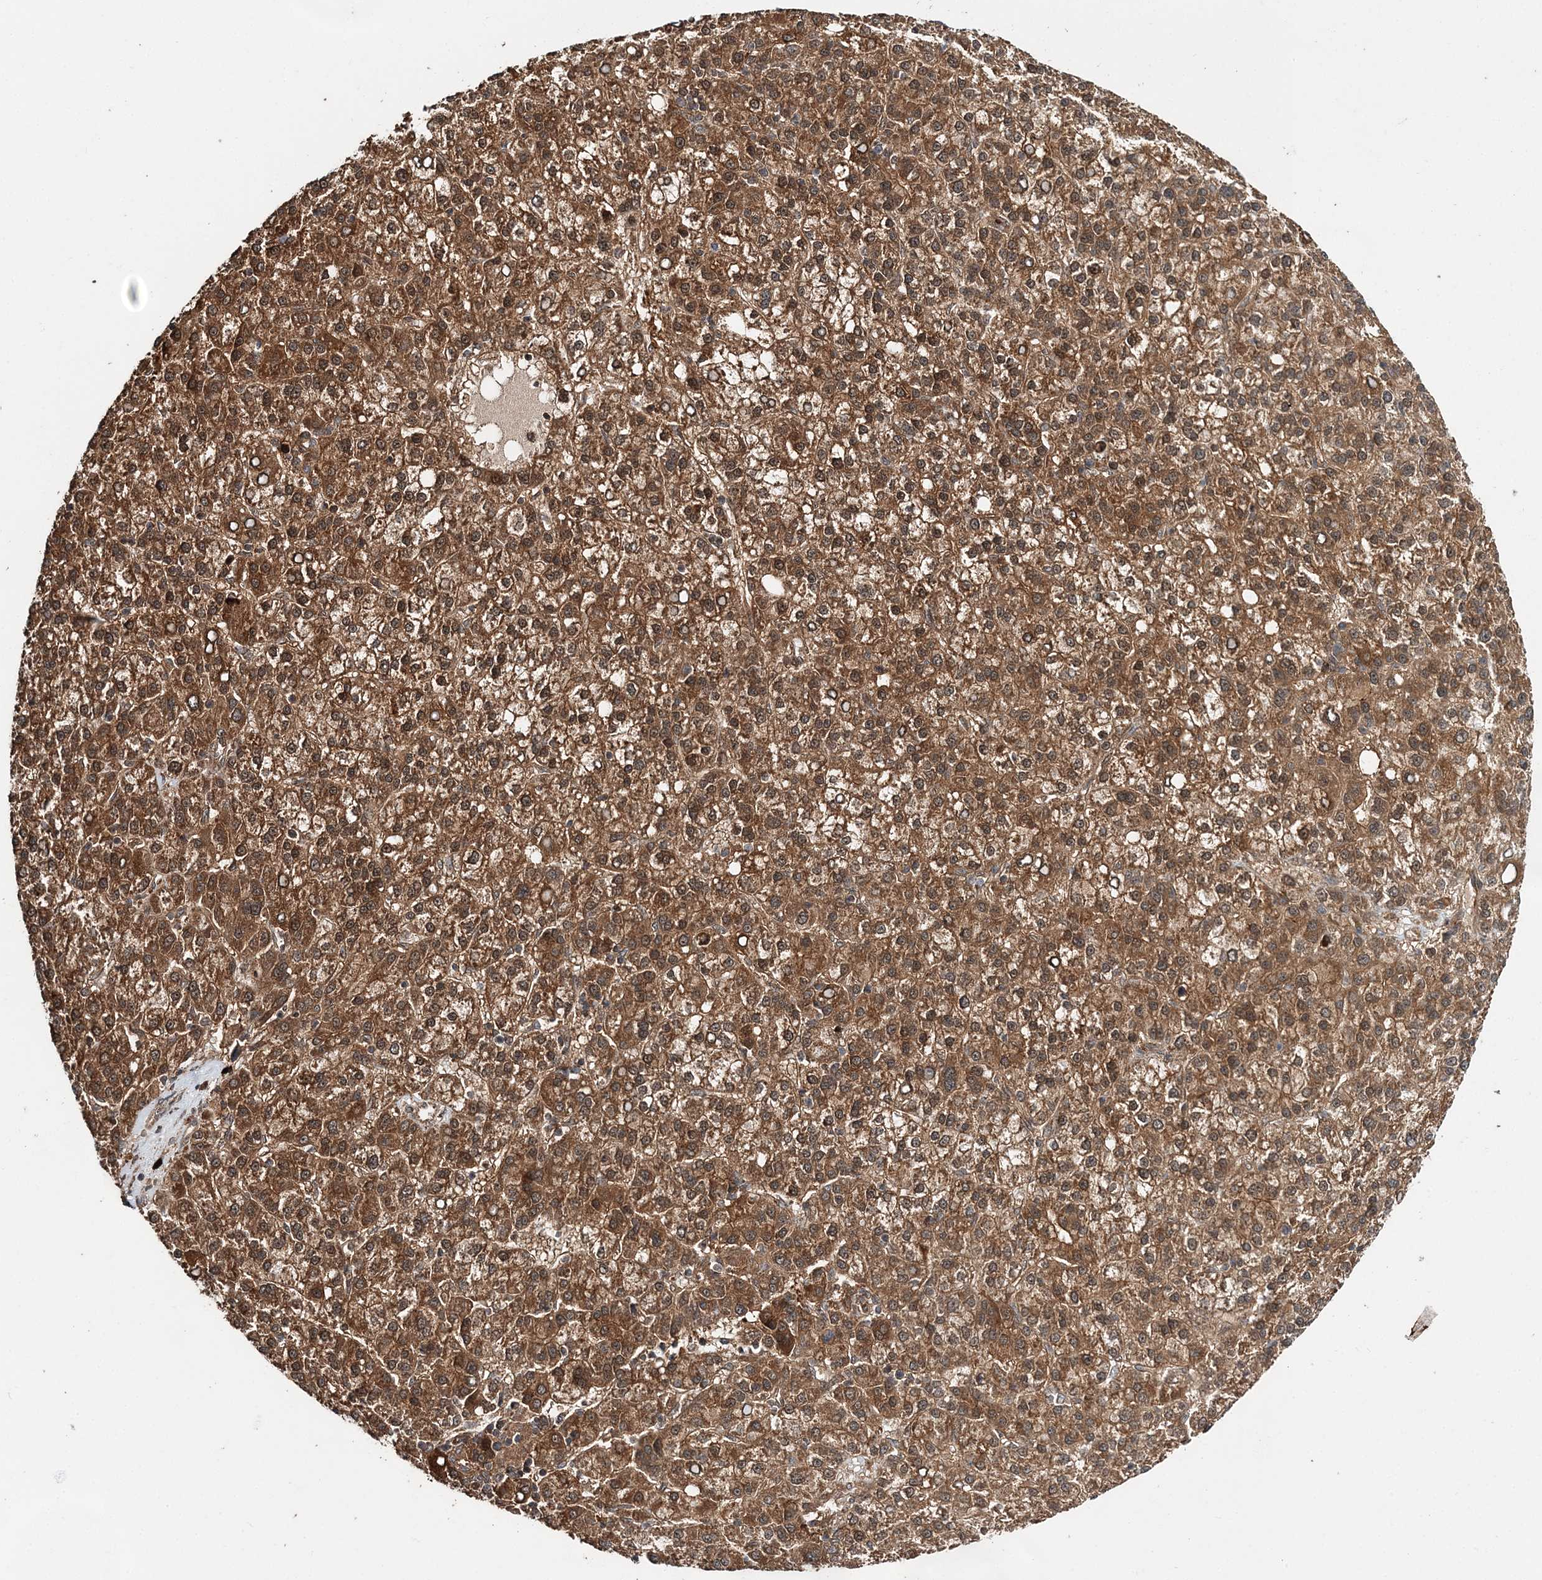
{"staining": {"intensity": "moderate", "quantity": ">75%", "location": "cytoplasmic/membranous,nuclear"}, "tissue": "liver cancer", "cell_type": "Tumor cells", "image_type": "cancer", "snomed": [{"axis": "morphology", "description": "Carcinoma, Hepatocellular, NOS"}, {"axis": "topography", "description": "Liver"}], "caption": "Liver hepatocellular carcinoma stained for a protein (brown) reveals moderate cytoplasmic/membranous and nuclear positive expression in about >75% of tumor cells.", "gene": "UBTD2", "patient": {"sex": "female", "age": 58}}